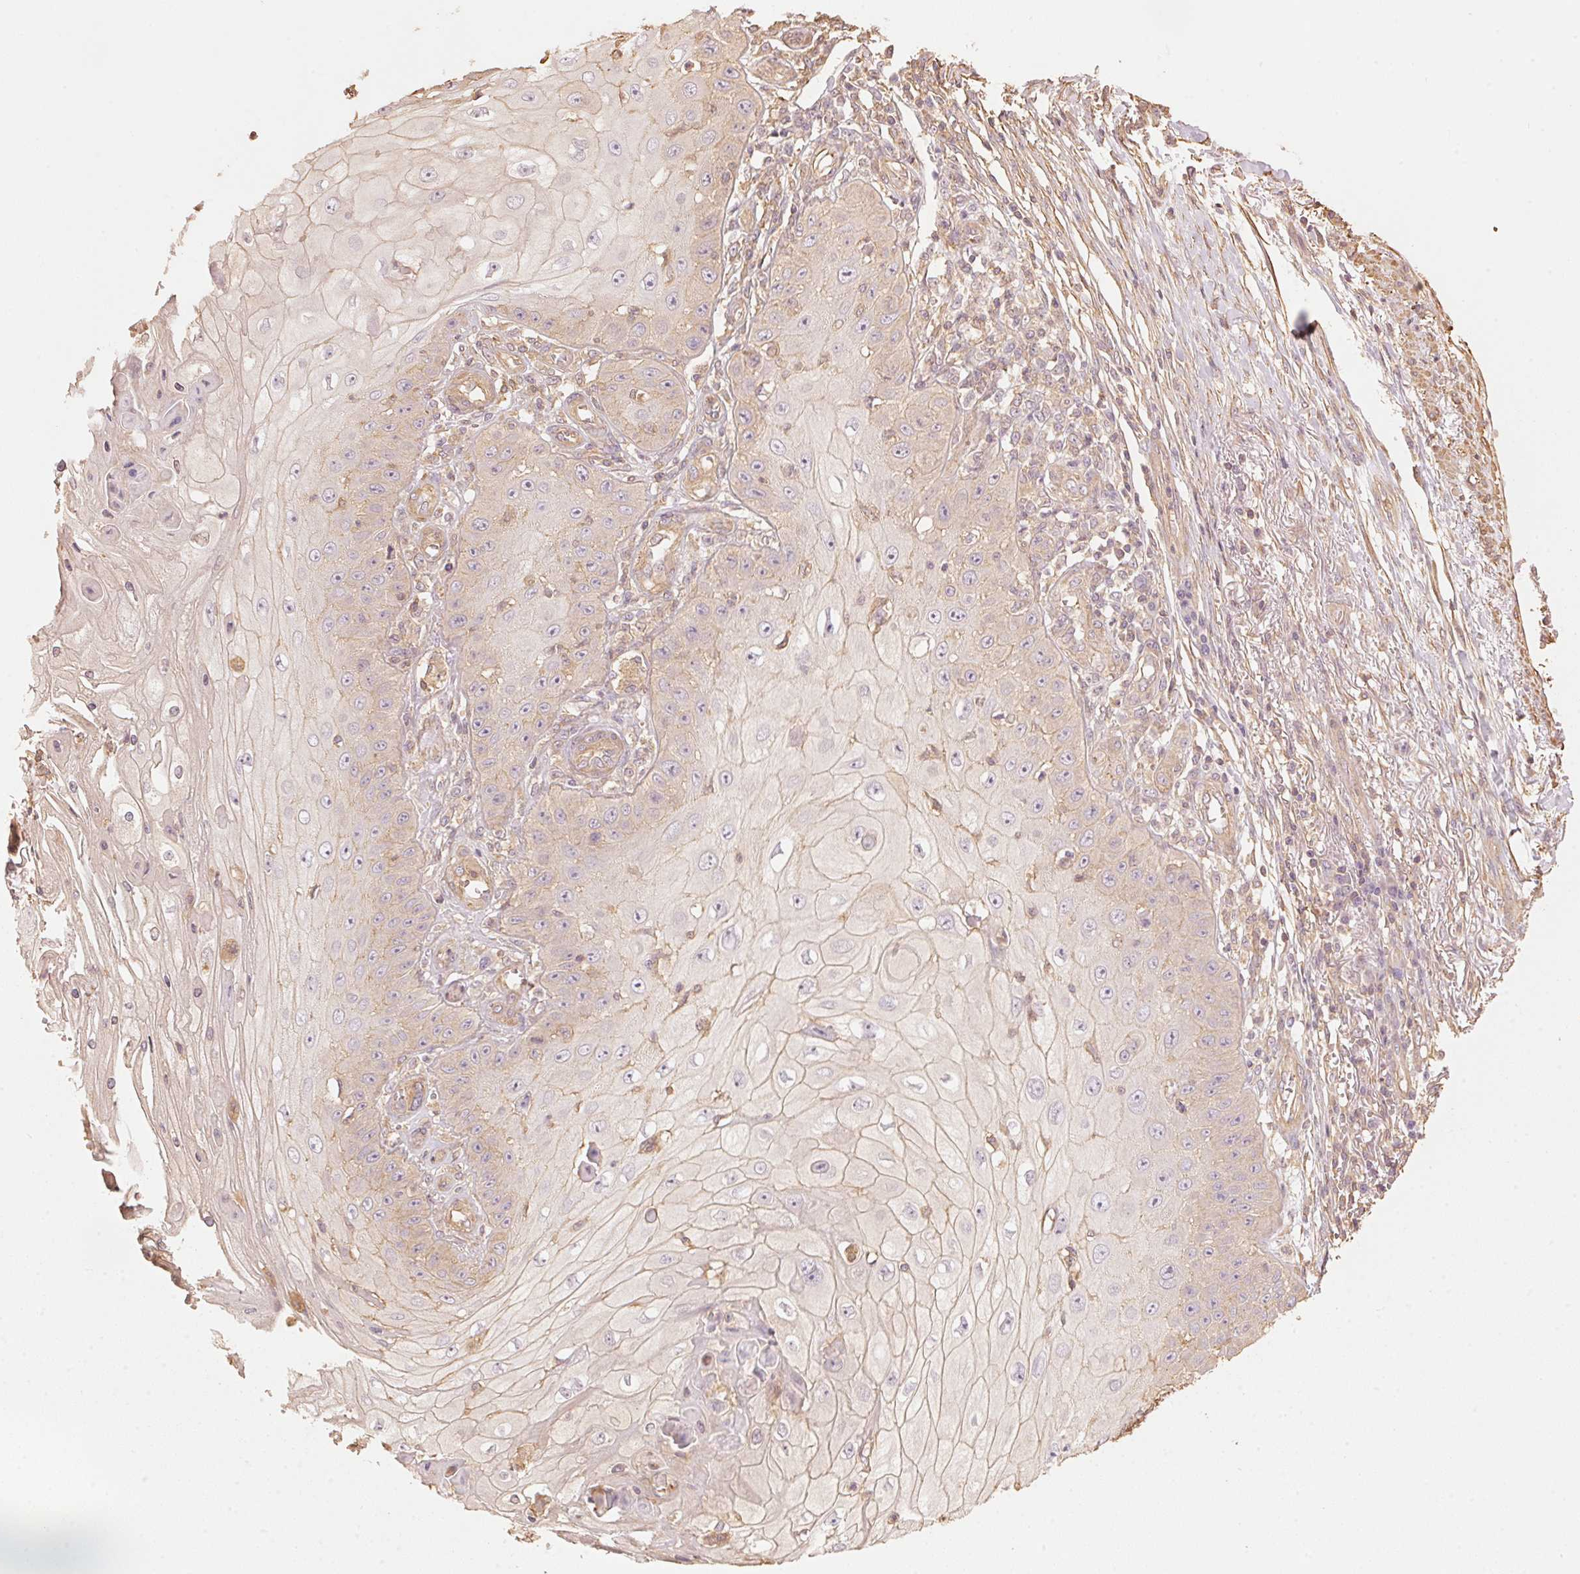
{"staining": {"intensity": "weak", "quantity": "<25%", "location": "cytoplasmic/membranous"}, "tissue": "skin cancer", "cell_type": "Tumor cells", "image_type": "cancer", "snomed": [{"axis": "morphology", "description": "Squamous cell carcinoma, NOS"}, {"axis": "topography", "description": "Skin"}], "caption": "There is no significant expression in tumor cells of skin squamous cell carcinoma.", "gene": "QDPR", "patient": {"sex": "male", "age": 70}}